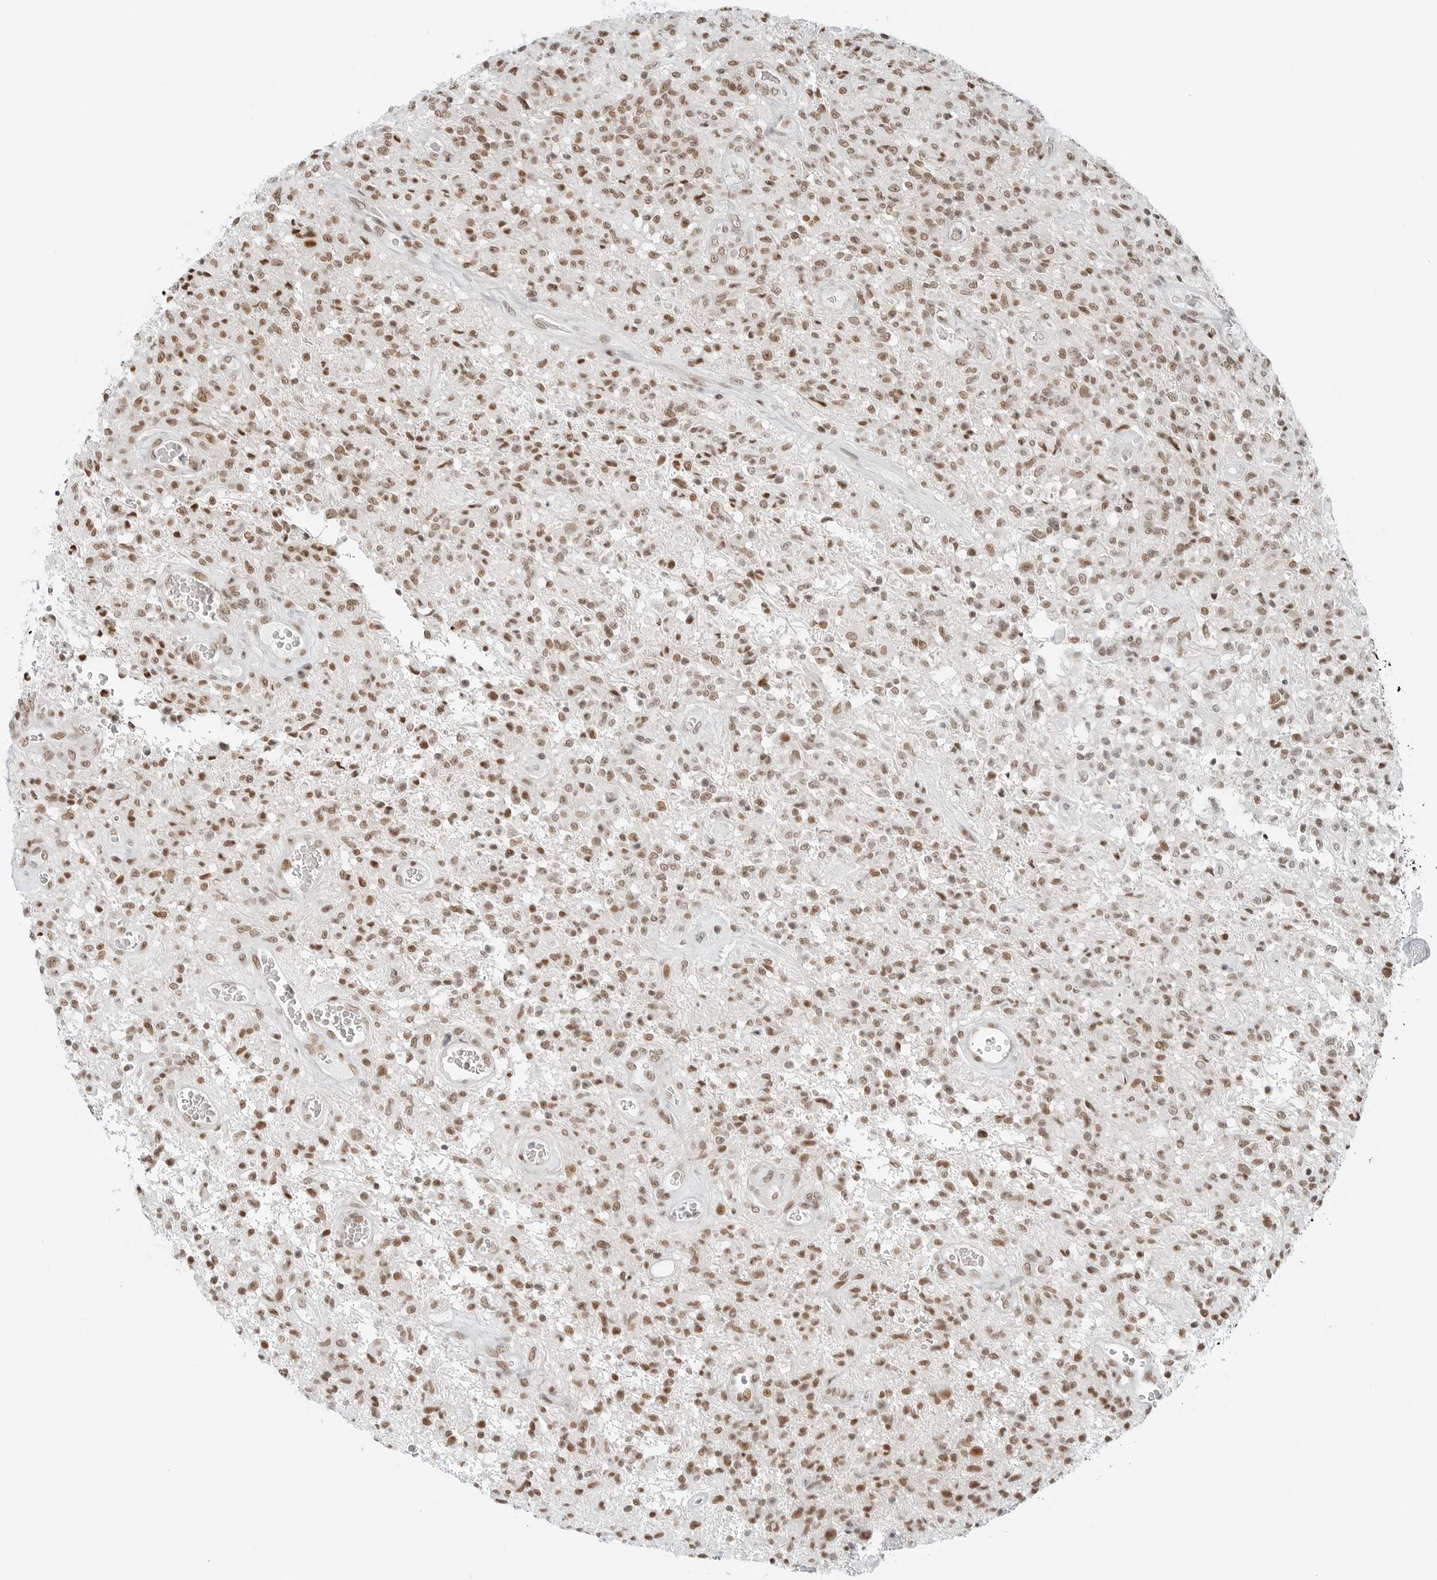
{"staining": {"intensity": "moderate", "quantity": ">75%", "location": "nuclear"}, "tissue": "glioma", "cell_type": "Tumor cells", "image_type": "cancer", "snomed": [{"axis": "morphology", "description": "Glioma, malignant, High grade"}, {"axis": "topography", "description": "Brain"}], "caption": "A high-resolution micrograph shows immunohistochemistry (IHC) staining of glioma, which exhibits moderate nuclear positivity in about >75% of tumor cells.", "gene": "CRTC2", "patient": {"sex": "female", "age": 57}}